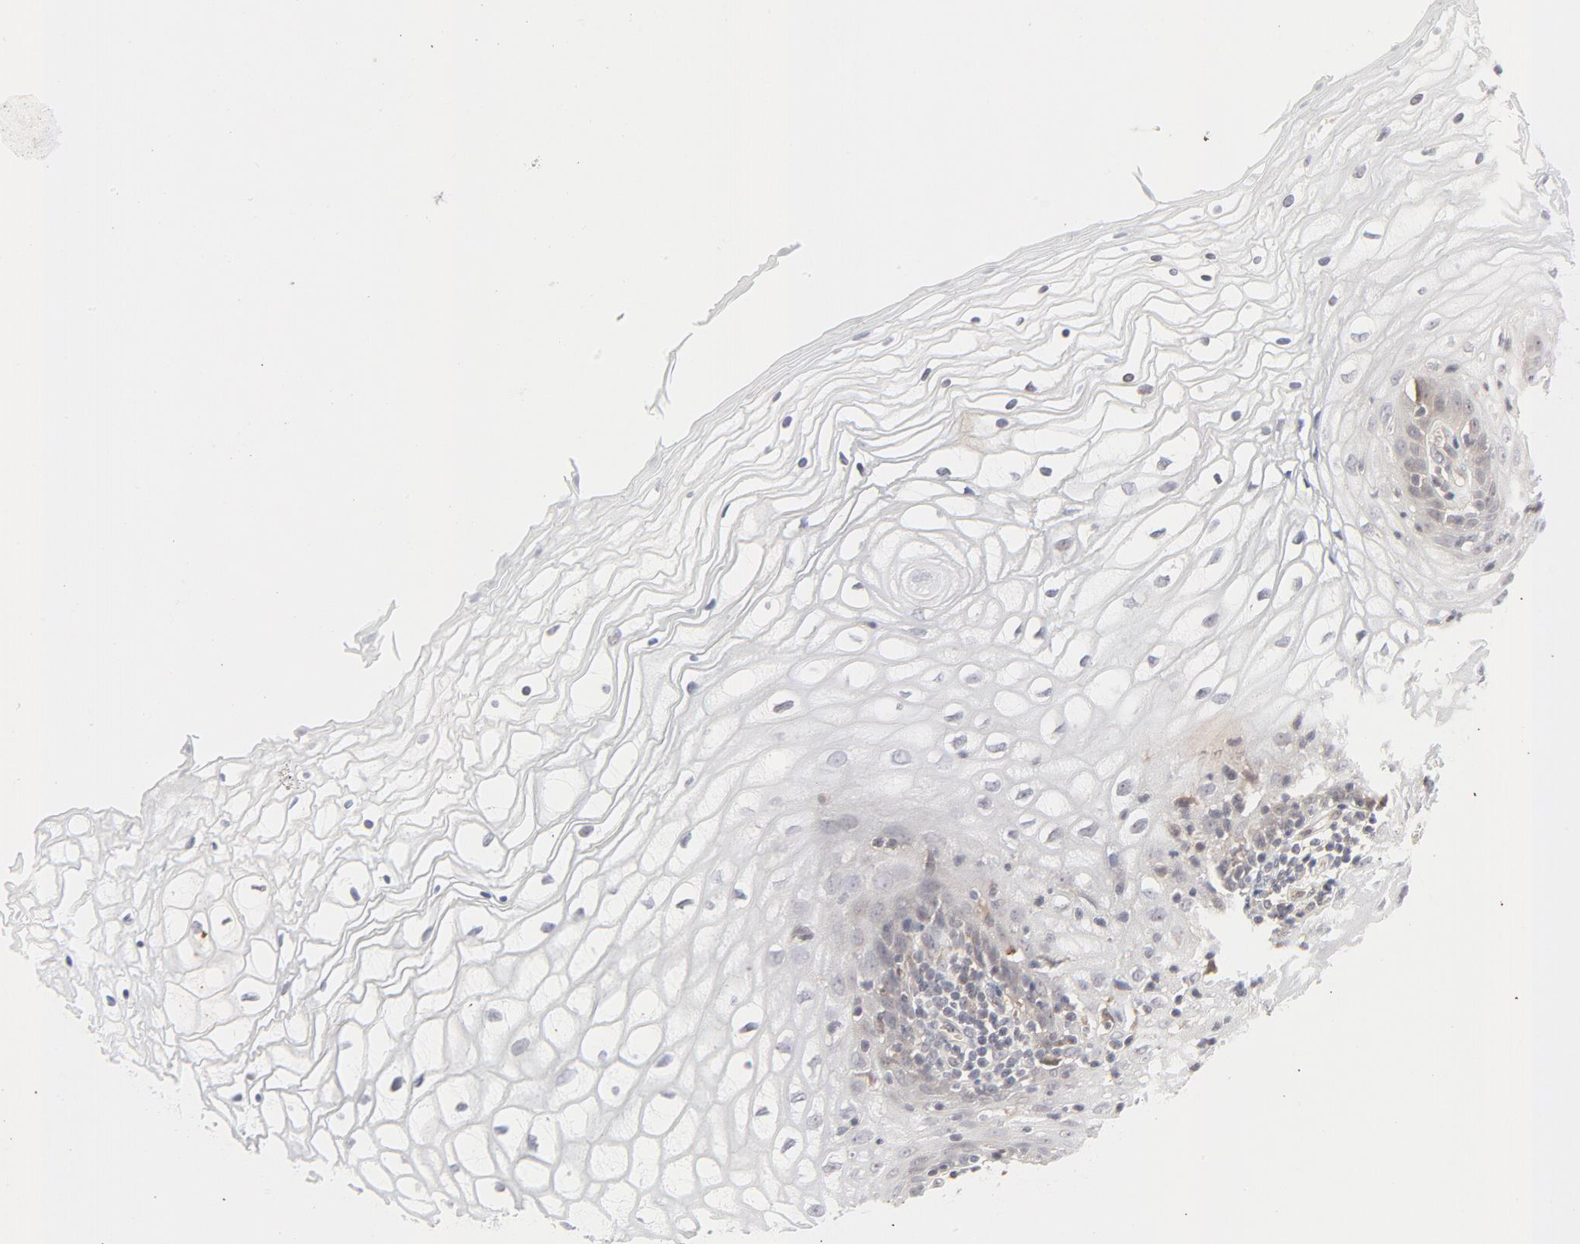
{"staining": {"intensity": "moderate", "quantity": "25%-75%", "location": "cytoplasmic/membranous"}, "tissue": "vagina", "cell_type": "Squamous epithelial cells", "image_type": "normal", "snomed": [{"axis": "morphology", "description": "Normal tissue, NOS"}, {"axis": "topography", "description": "Vagina"}], "caption": "Squamous epithelial cells show moderate cytoplasmic/membranous expression in about 25%-75% of cells in benign vagina.", "gene": "RAB5C", "patient": {"sex": "female", "age": 34}}